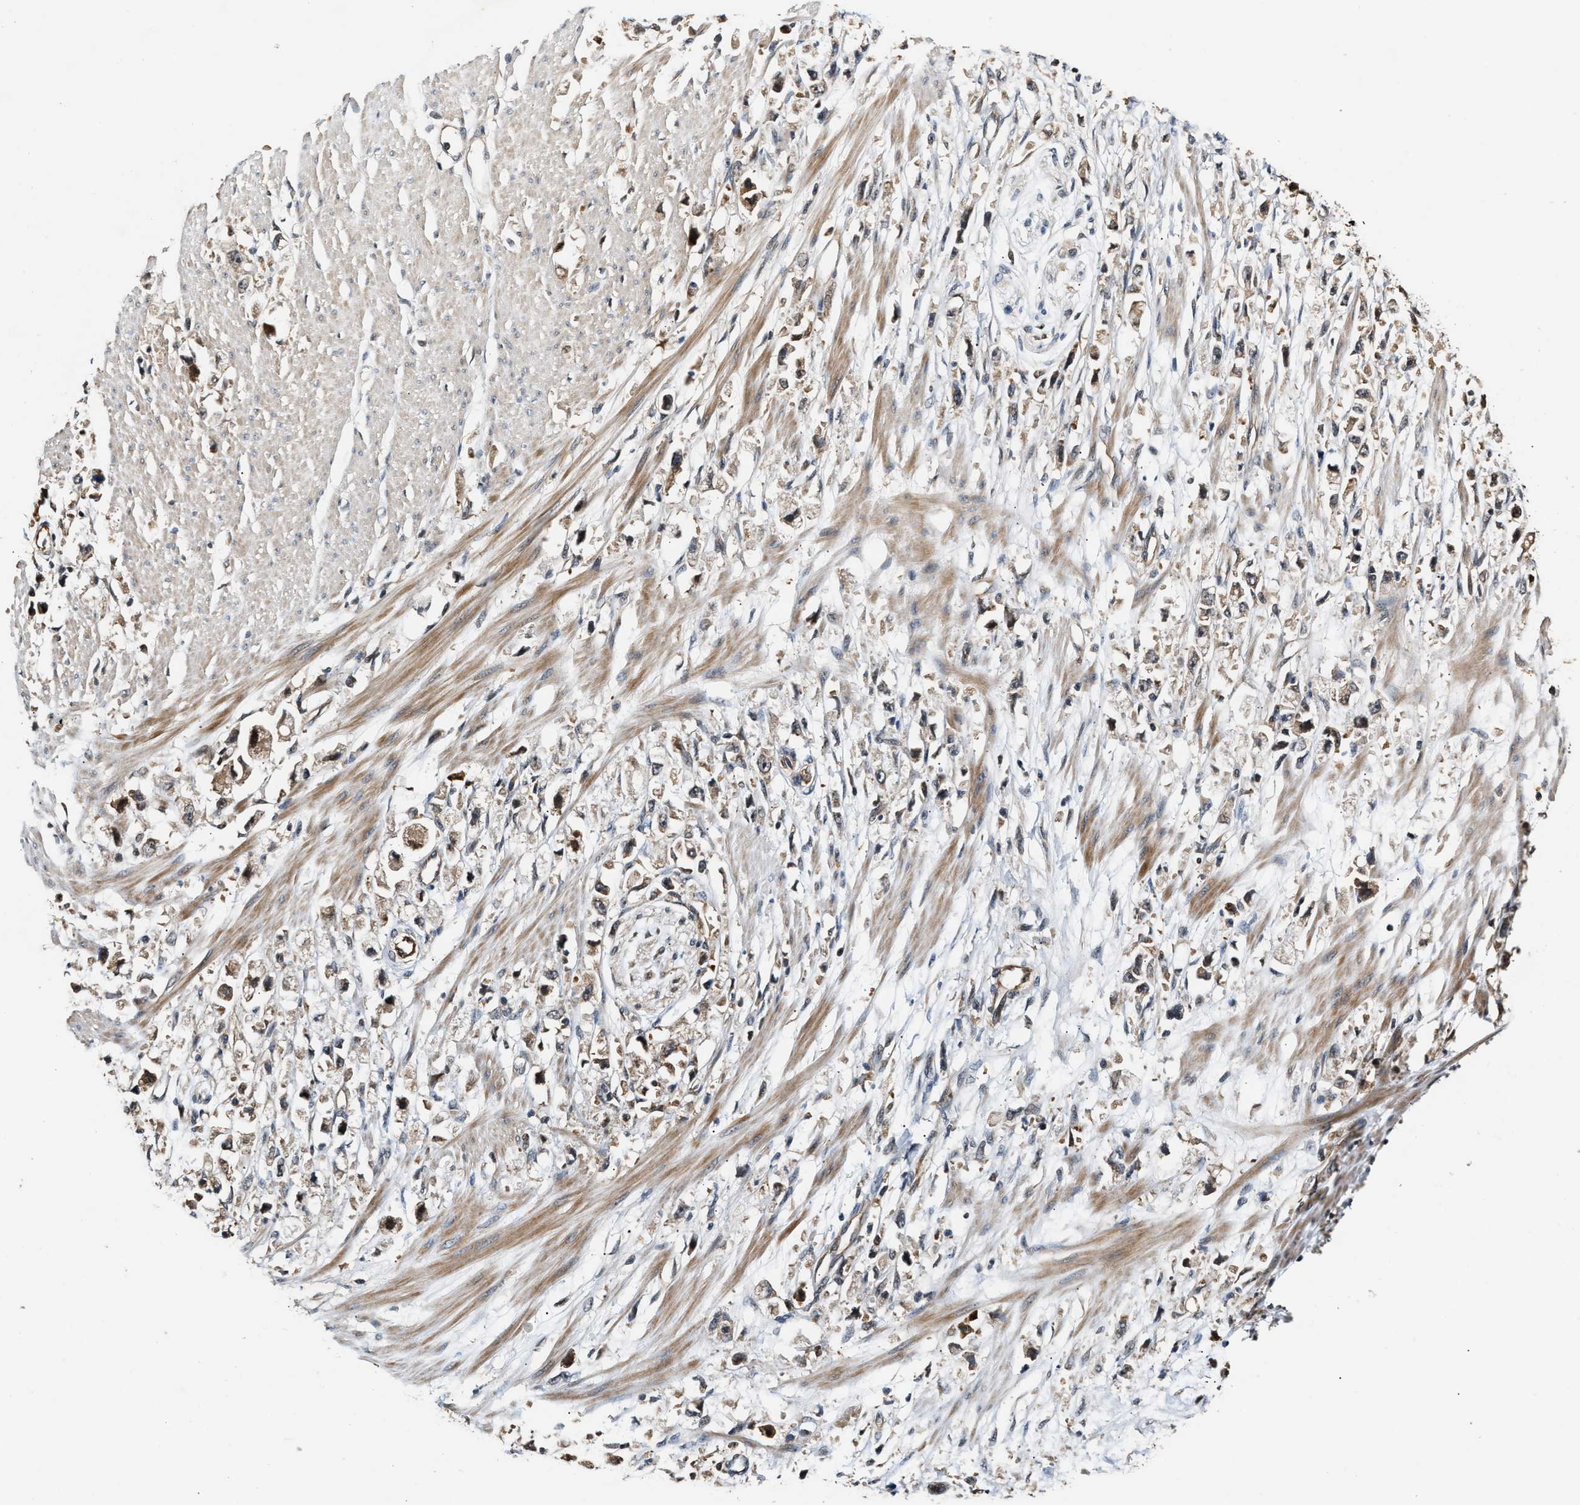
{"staining": {"intensity": "weak", "quantity": "<25%", "location": "cytoplasmic/membranous"}, "tissue": "stomach cancer", "cell_type": "Tumor cells", "image_type": "cancer", "snomed": [{"axis": "morphology", "description": "Adenocarcinoma, NOS"}, {"axis": "topography", "description": "Stomach"}], "caption": "Immunohistochemistry (IHC) micrograph of stomach cancer (adenocarcinoma) stained for a protein (brown), which exhibits no staining in tumor cells.", "gene": "TUT7", "patient": {"sex": "female", "age": 59}}